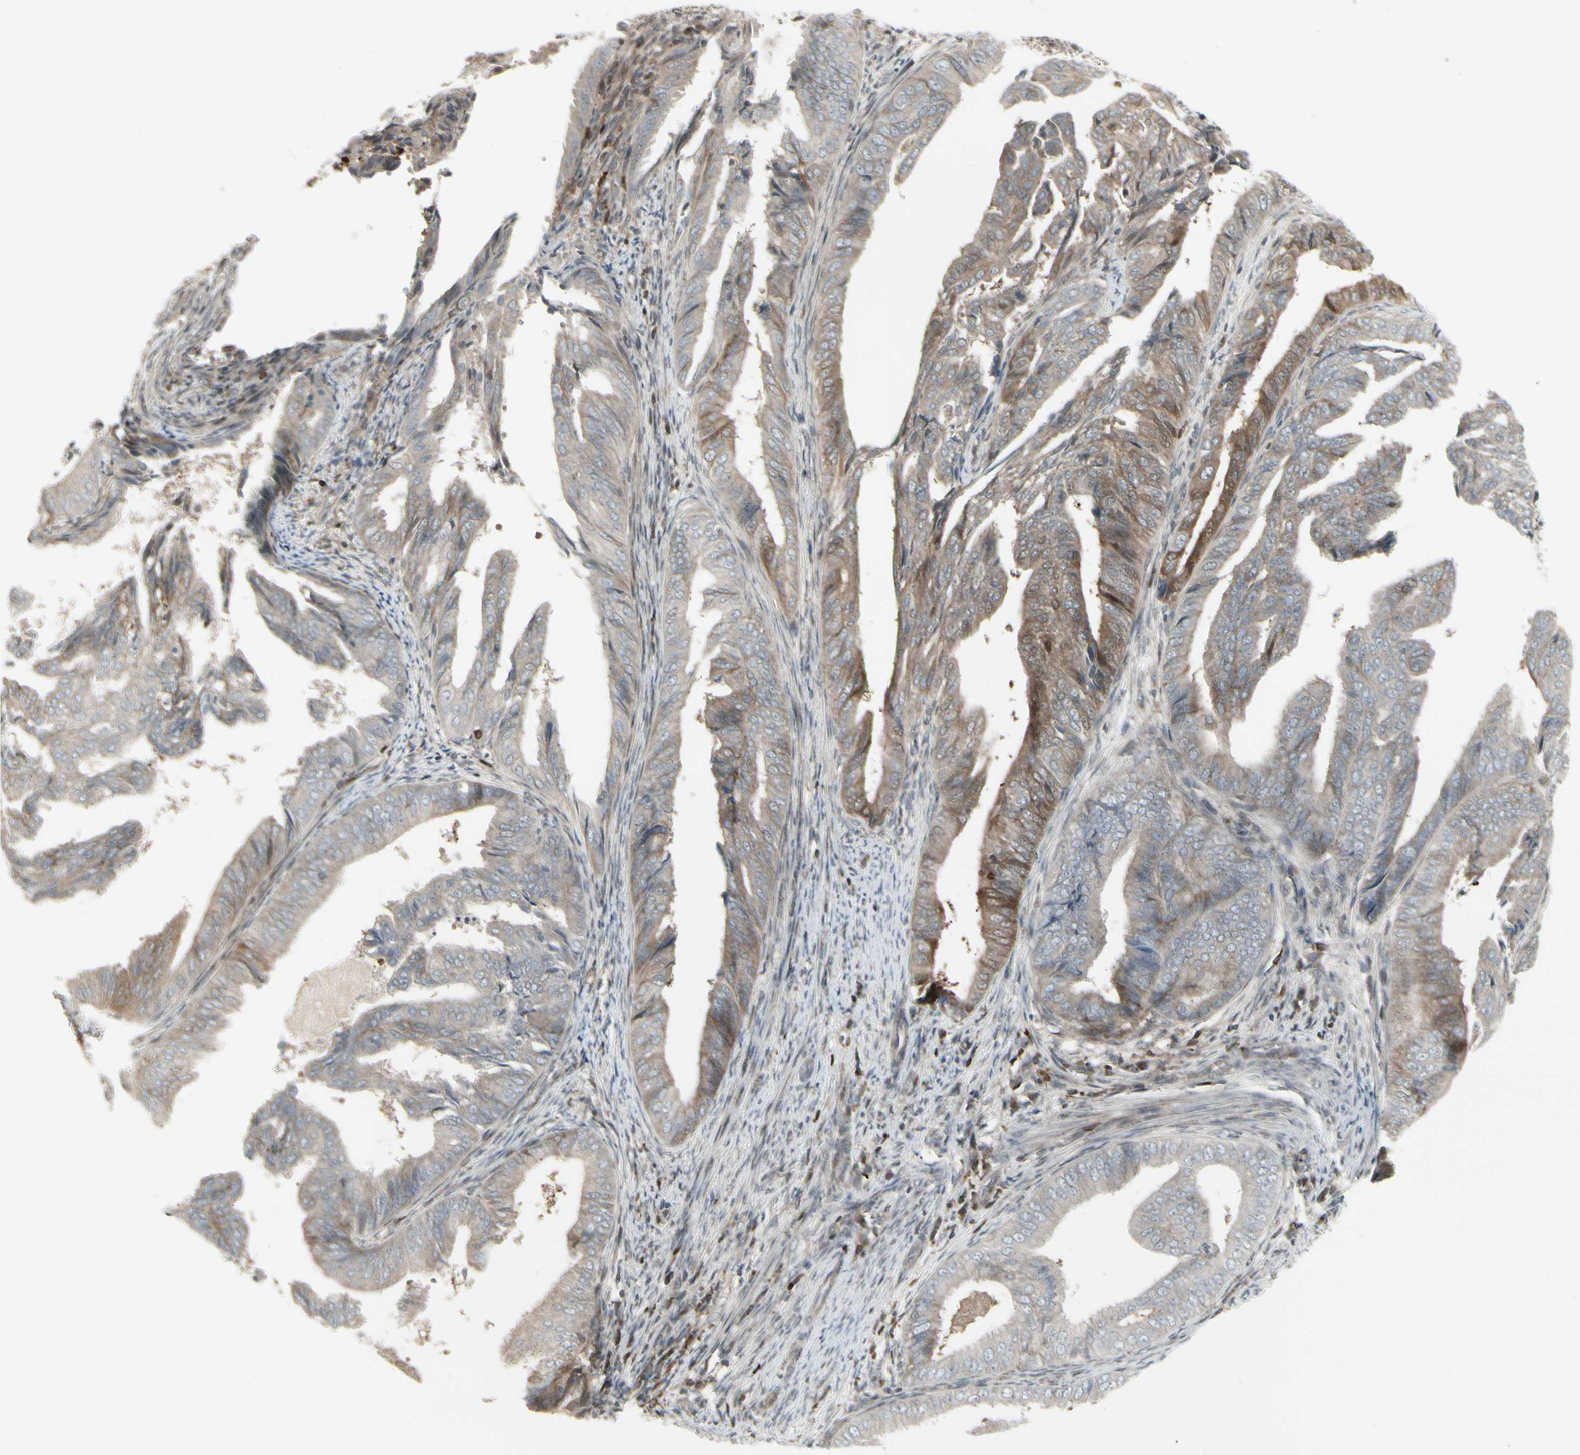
{"staining": {"intensity": "moderate", "quantity": ">75%", "location": "cytoplasmic/membranous"}, "tissue": "endometrial cancer", "cell_type": "Tumor cells", "image_type": "cancer", "snomed": [{"axis": "morphology", "description": "Adenocarcinoma, NOS"}, {"axis": "topography", "description": "Endometrium"}], "caption": "There is medium levels of moderate cytoplasmic/membranous positivity in tumor cells of adenocarcinoma (endometrial), as demonstrated by immunohistochemical staining (brown color).", "gene": "IGFBP6", "patient": {"sex": "female", "age": 58}}